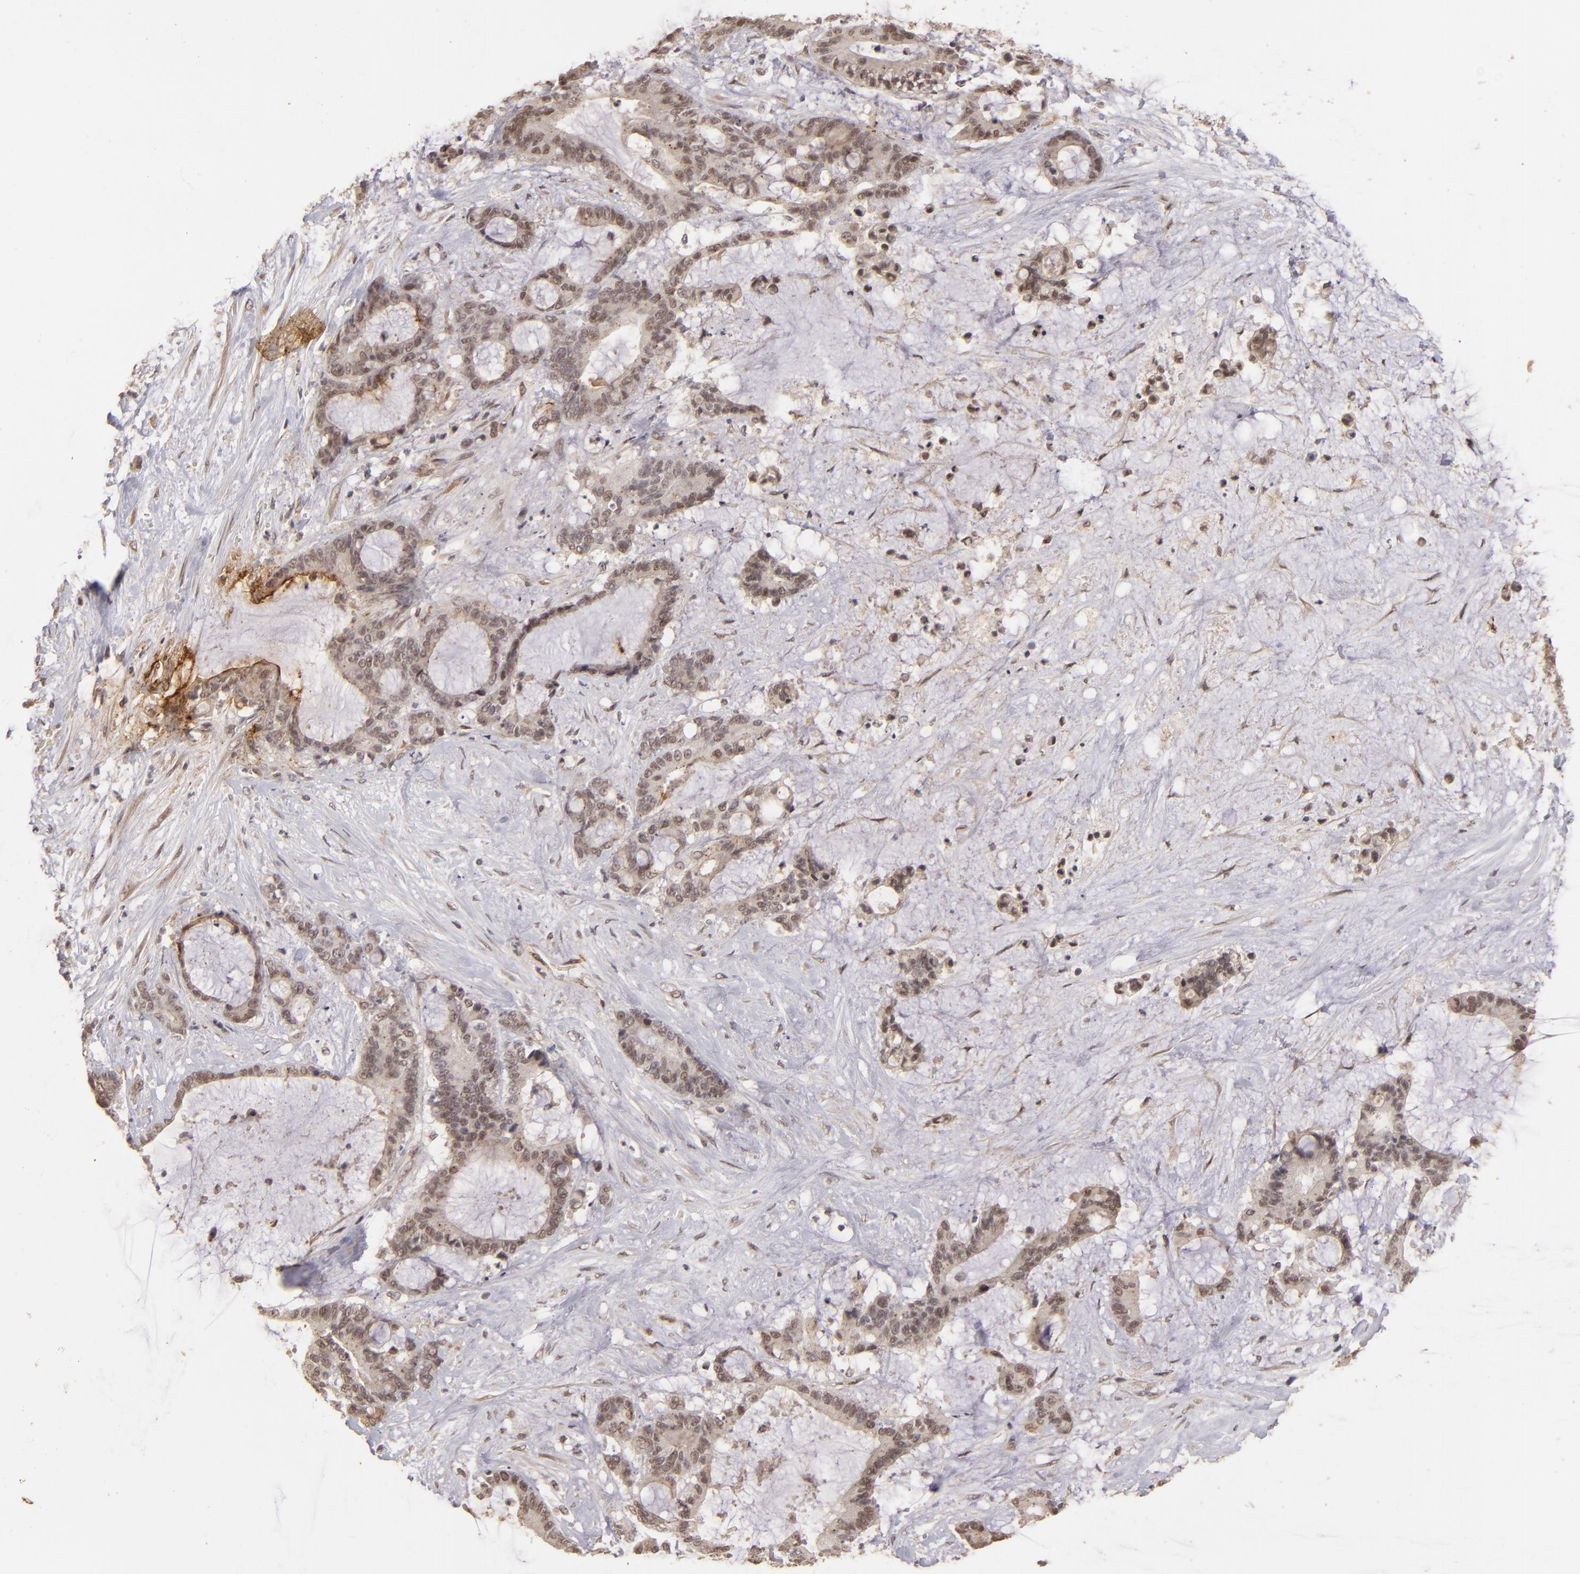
{"staining": {"intensity": "negative", "quantity": "none", "location": "none"}, "tissue": "liver cancer", "cell_type": "Tumor cells", "image_type": "cancer", "snomed": [{"axis": "morphology", "description": "Cholangiocarcinoma"}, {"axis": "topography", "description": "Liver"}], "caption": "Liver cancer was stained to show a protein in brown. There is no significant positivity in tumor cells.", "gene": "DFFA", "patient": {"sex": "female", "age": 73}}